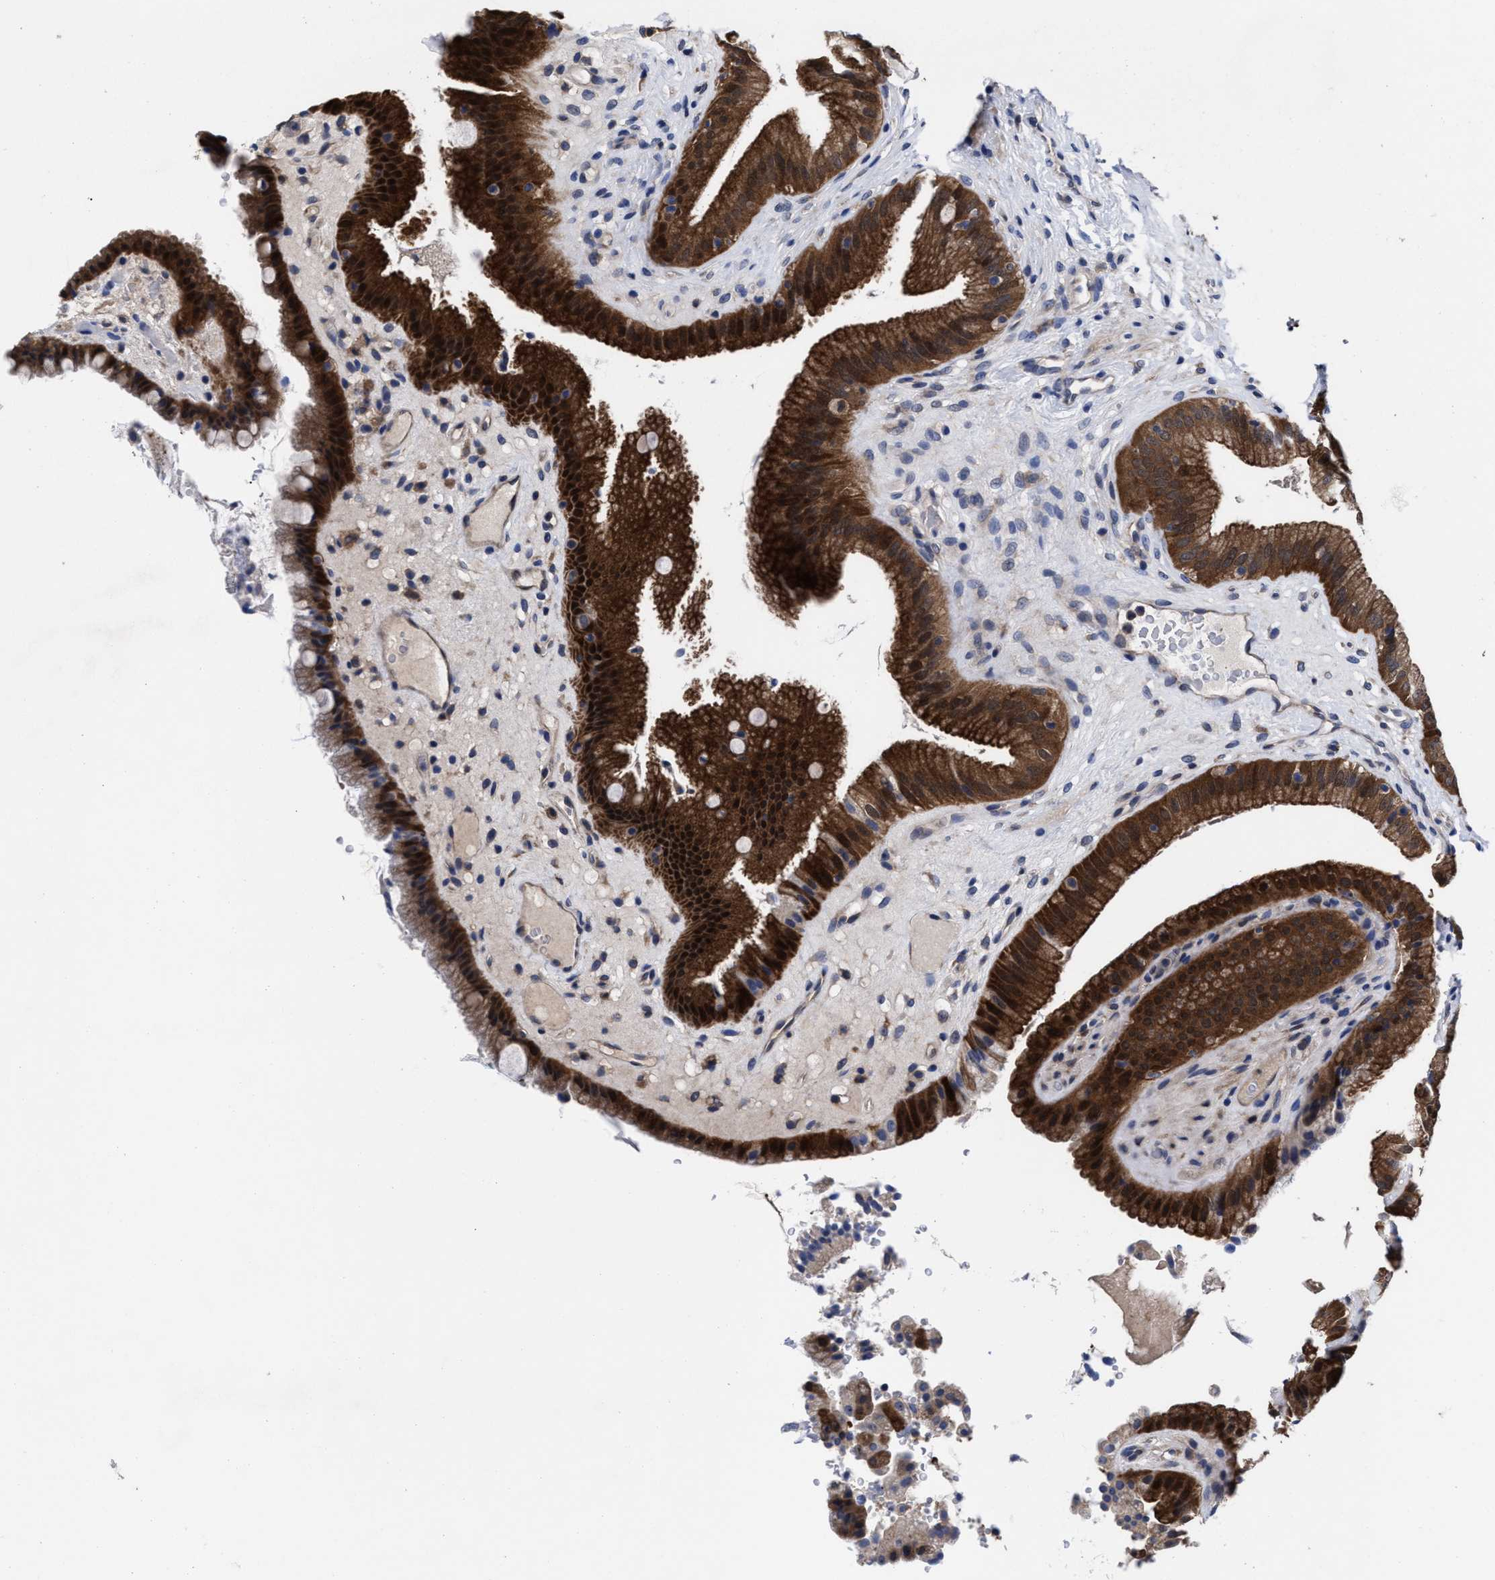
{"staining": {"intensity": "strong", "quantity": ">75%", "location": "cytoplasmic/membranous,nuclear"}, "tissue": "gallbladder", "cell_type": "Glandular cells", "image_type": "normal", "snomed": [{"axis": "morphology", "description": "Normal tissue, NOS"}, {"axis": "topography", "description": "Gallbladder"}], "caption": "Gallbladder stained with immunohistochemistry (IHC) reveals strong cytoplasmic/membranous,nuclear positivity in about >75% of glandular cells.", "gene": "TXNDC17", "patient": {"sex": "male", "age": 49}}